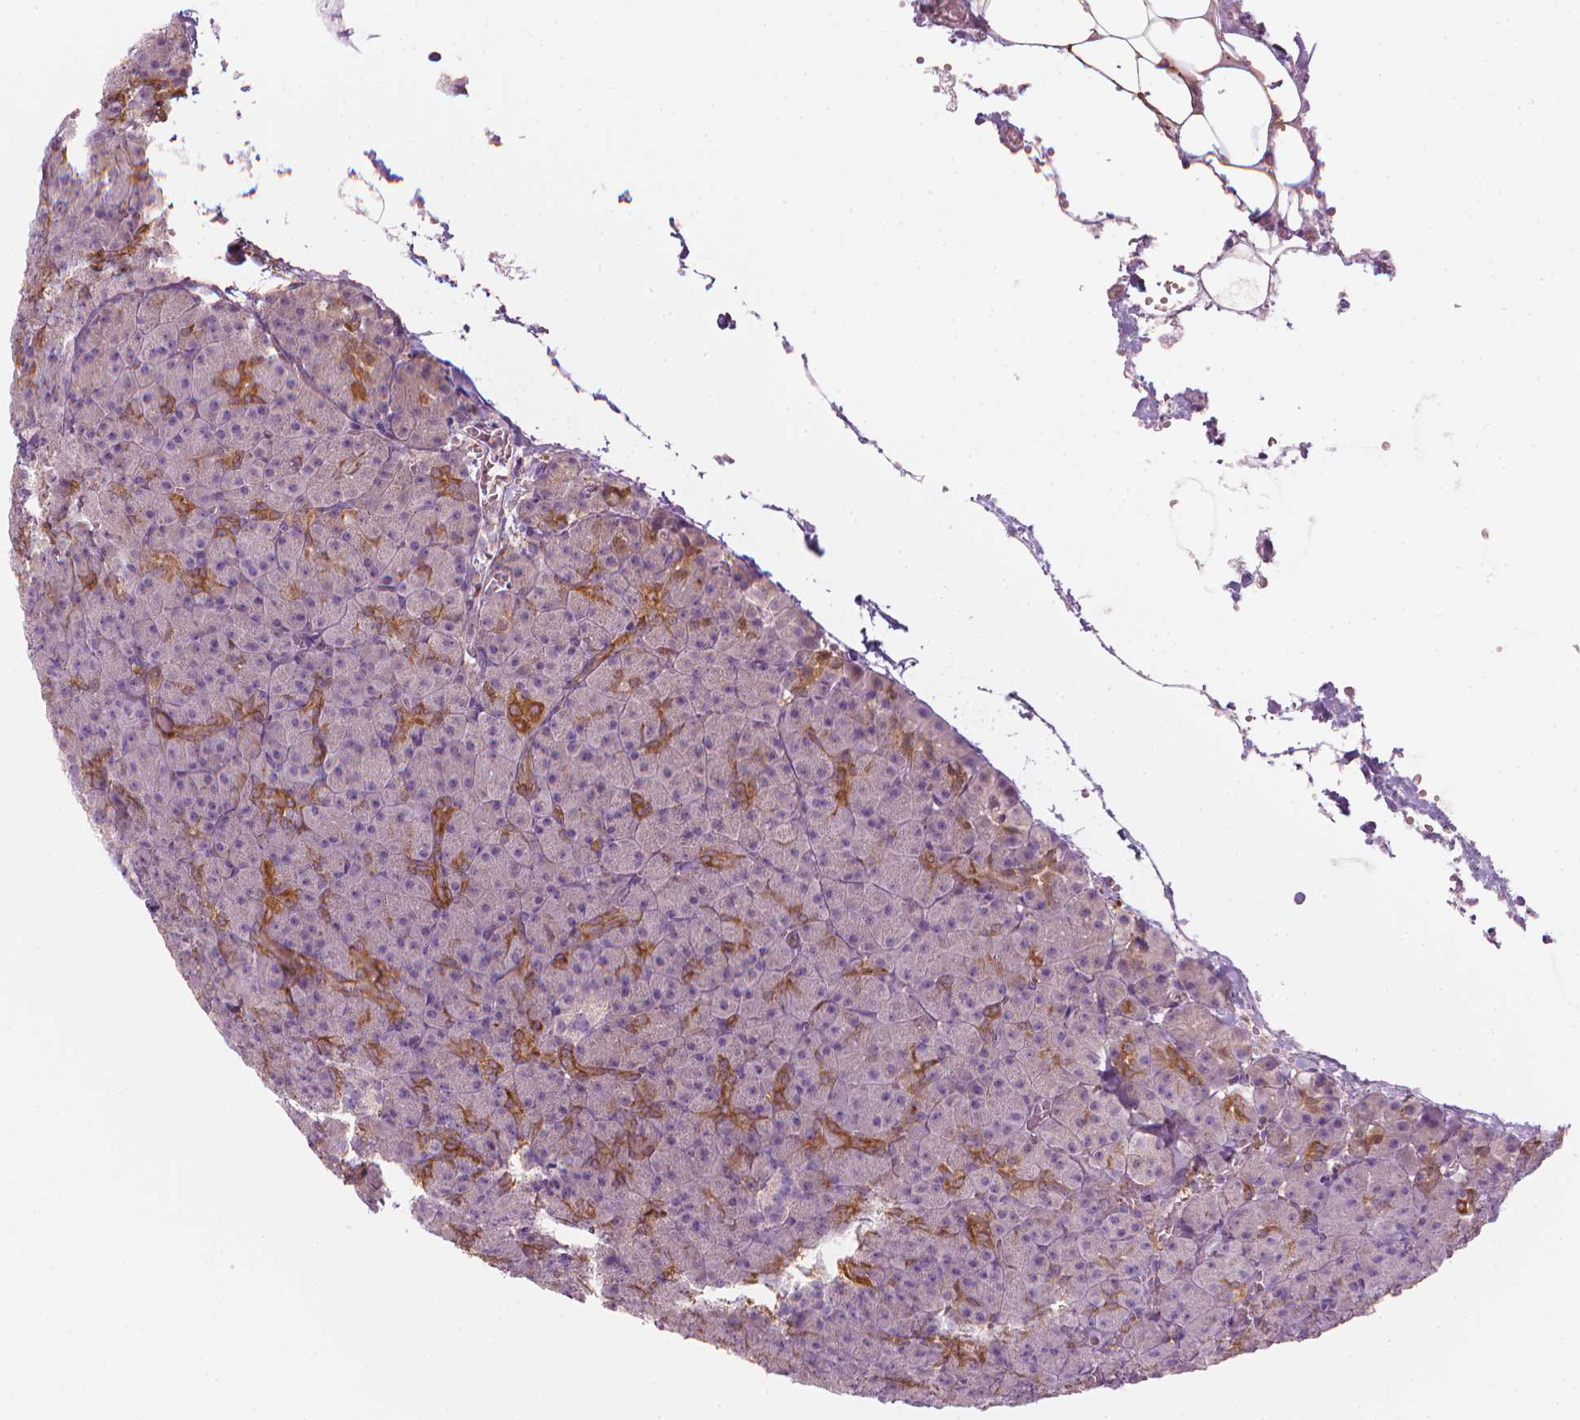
{"staining": {"intensity": "strong", "quantity": "<25%", "location": "cytoplasmic/membranous"}, "tissue": "pancreas", "cell_type": "Exocrine glandular cells", "image_type": "normal", "snomed": [{"axis": "morphology", "description": "Normal tissue, NOS"}, {"axis": "topography", "description": "Pancreas"}], "caption": "IHC of unremarkable human pancreas shows medium levels of strong cytoplasmic/membranous expression in approximately <25% of exocrine glandular cells. Immunohistochemistry (ihc) stains the protein in brown and the nuclei are stained blue.", "gene": "SHMT1", "patient": {"sex": "female", "age": 74}}